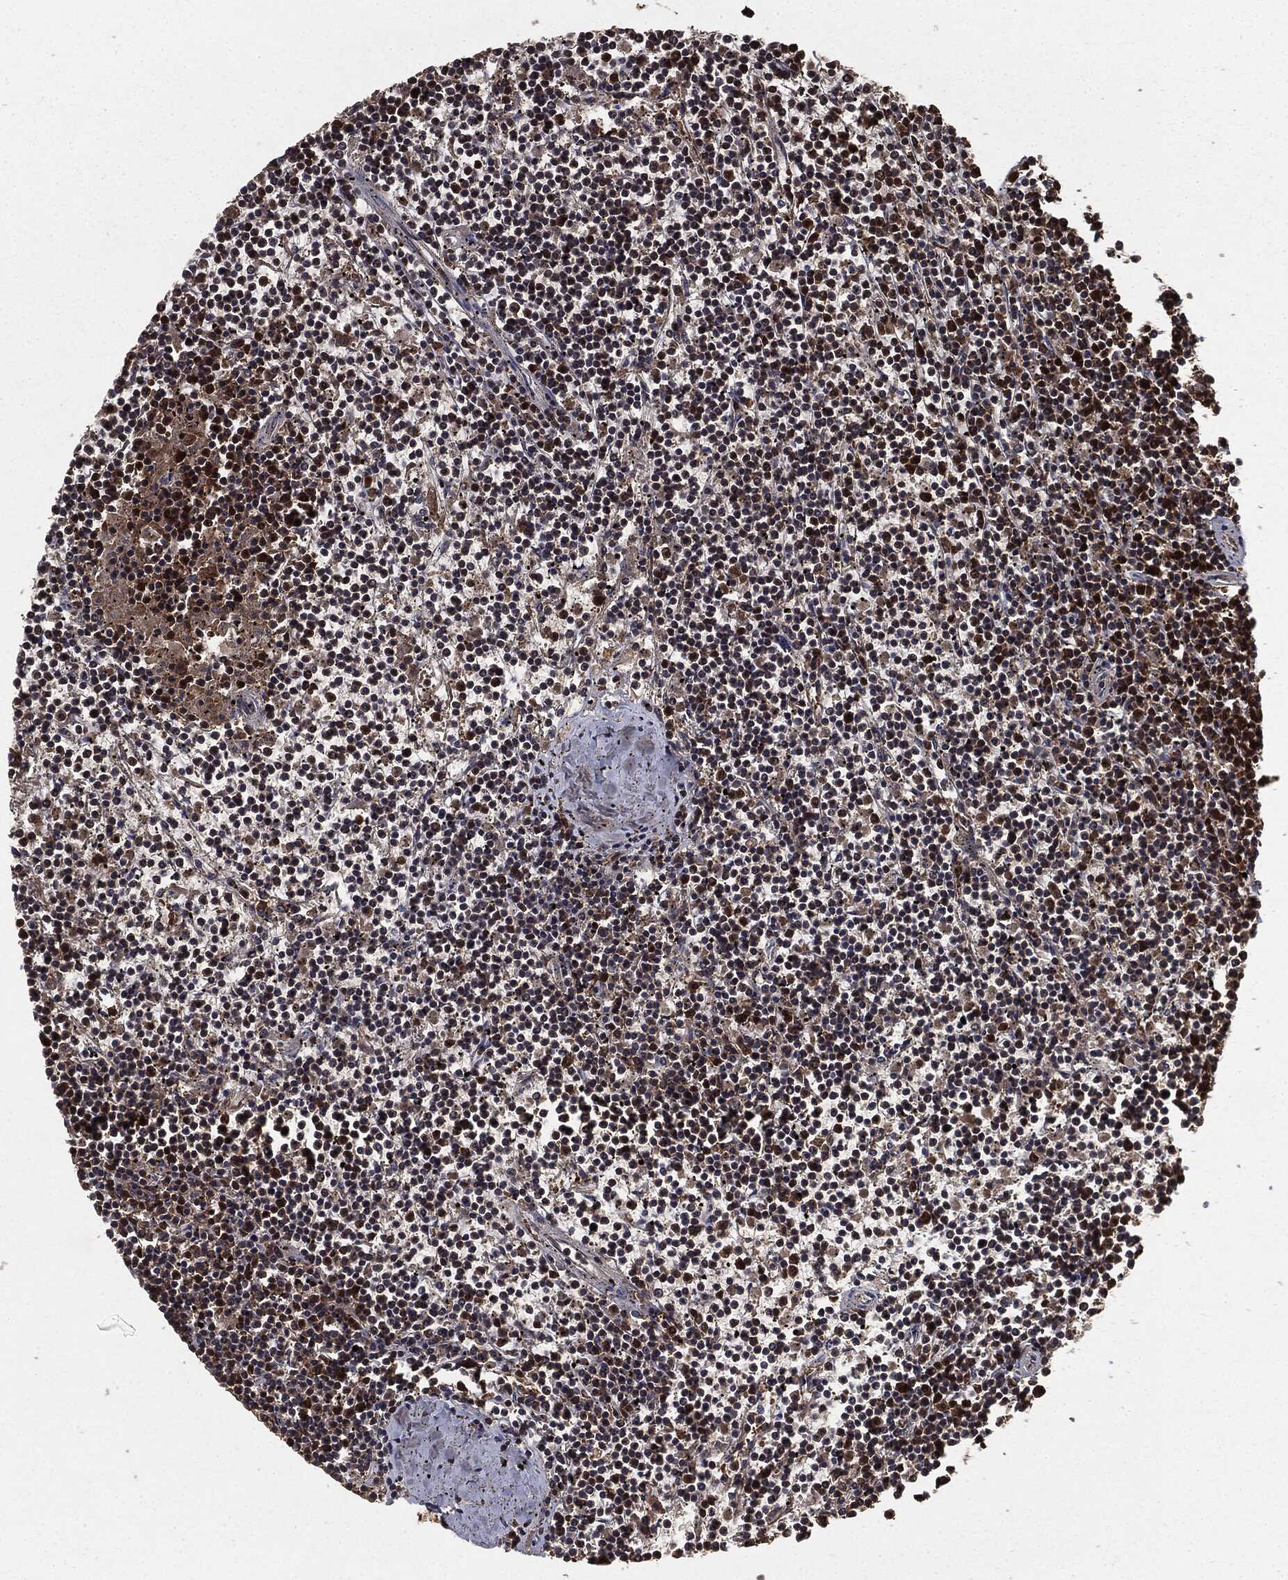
{"staining": {"intensity": "strong", "quantity": "<25%", "location": "cytoplasmic/membranous"}, "tissue": "lymphoma", "cell_type": "Tumor cells", "image_type": "cancer", "snomed": [{"axis": "morphology", "description": "Malignant lymphoma, non-Hodgkin's type, Low grade"}, {"axis": "topography", "description": "Spleen"}], "caption": "The immunohistochemical stain highlights strong cytoplasmic/membranous expression in tumor cells of low-grade malignant lymphoma, non-Hodgkin's type tissue.", "gene": "GNB5", "patient": {"sex": "female", "age": 19}}